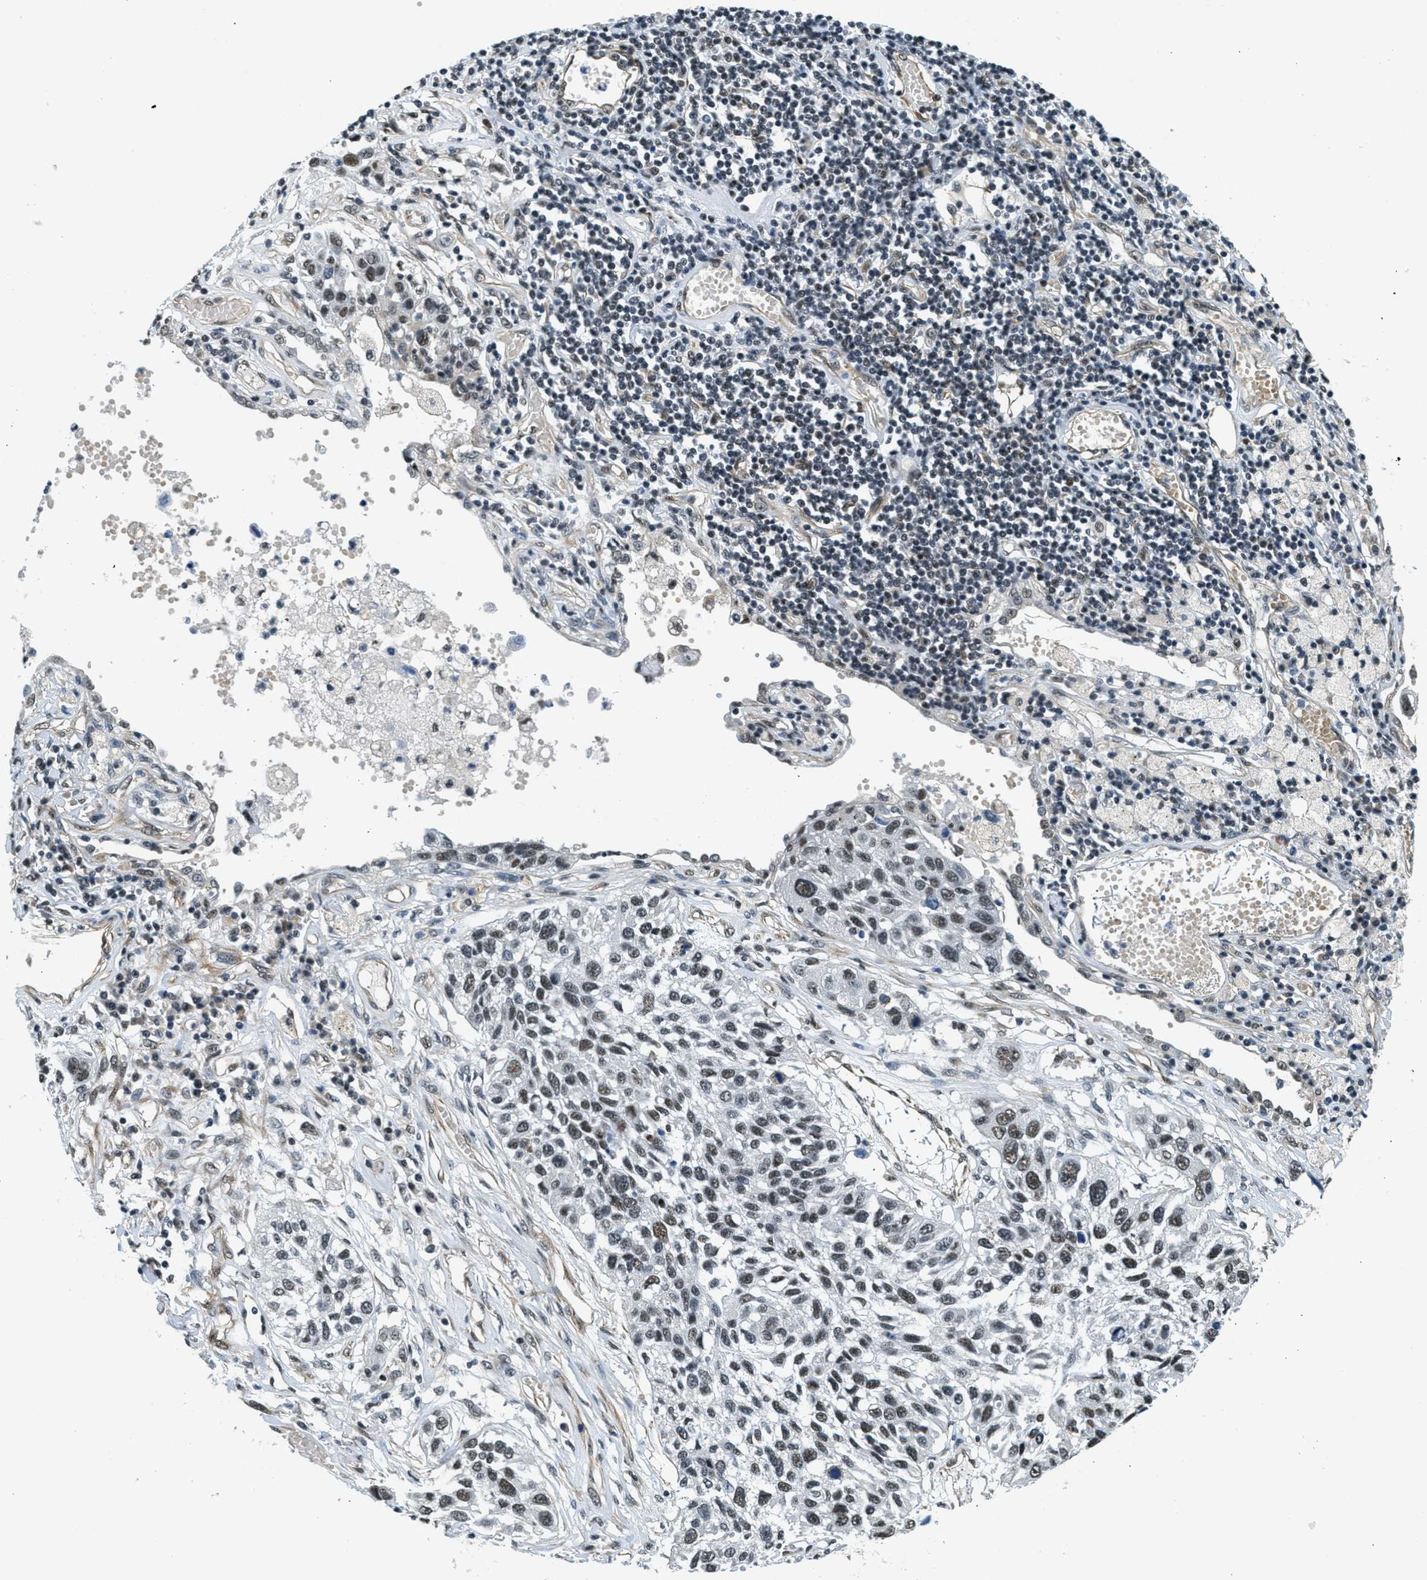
{"staining": {"intensity": "moderate", "quantity": ">75%", "location": "nuclear"}, "tissue": "lung cancer", "cell_type": "Tumor cells", "image_type": "cancer", "snomed": [{"axis": "morphology", "description": "Squamous cell carcinoma, NOS"}, {"axis": "topography", "description": "Lung"}], "caption": "Protein expression analysis of lung cancer shows moderate nuclear staining in approximately >75% of tumor cells. (DAB IHC with brightfield microscopy, high magnification).", "gene": "CFAP36", "patient": {"sex": "male", "age": 71}}